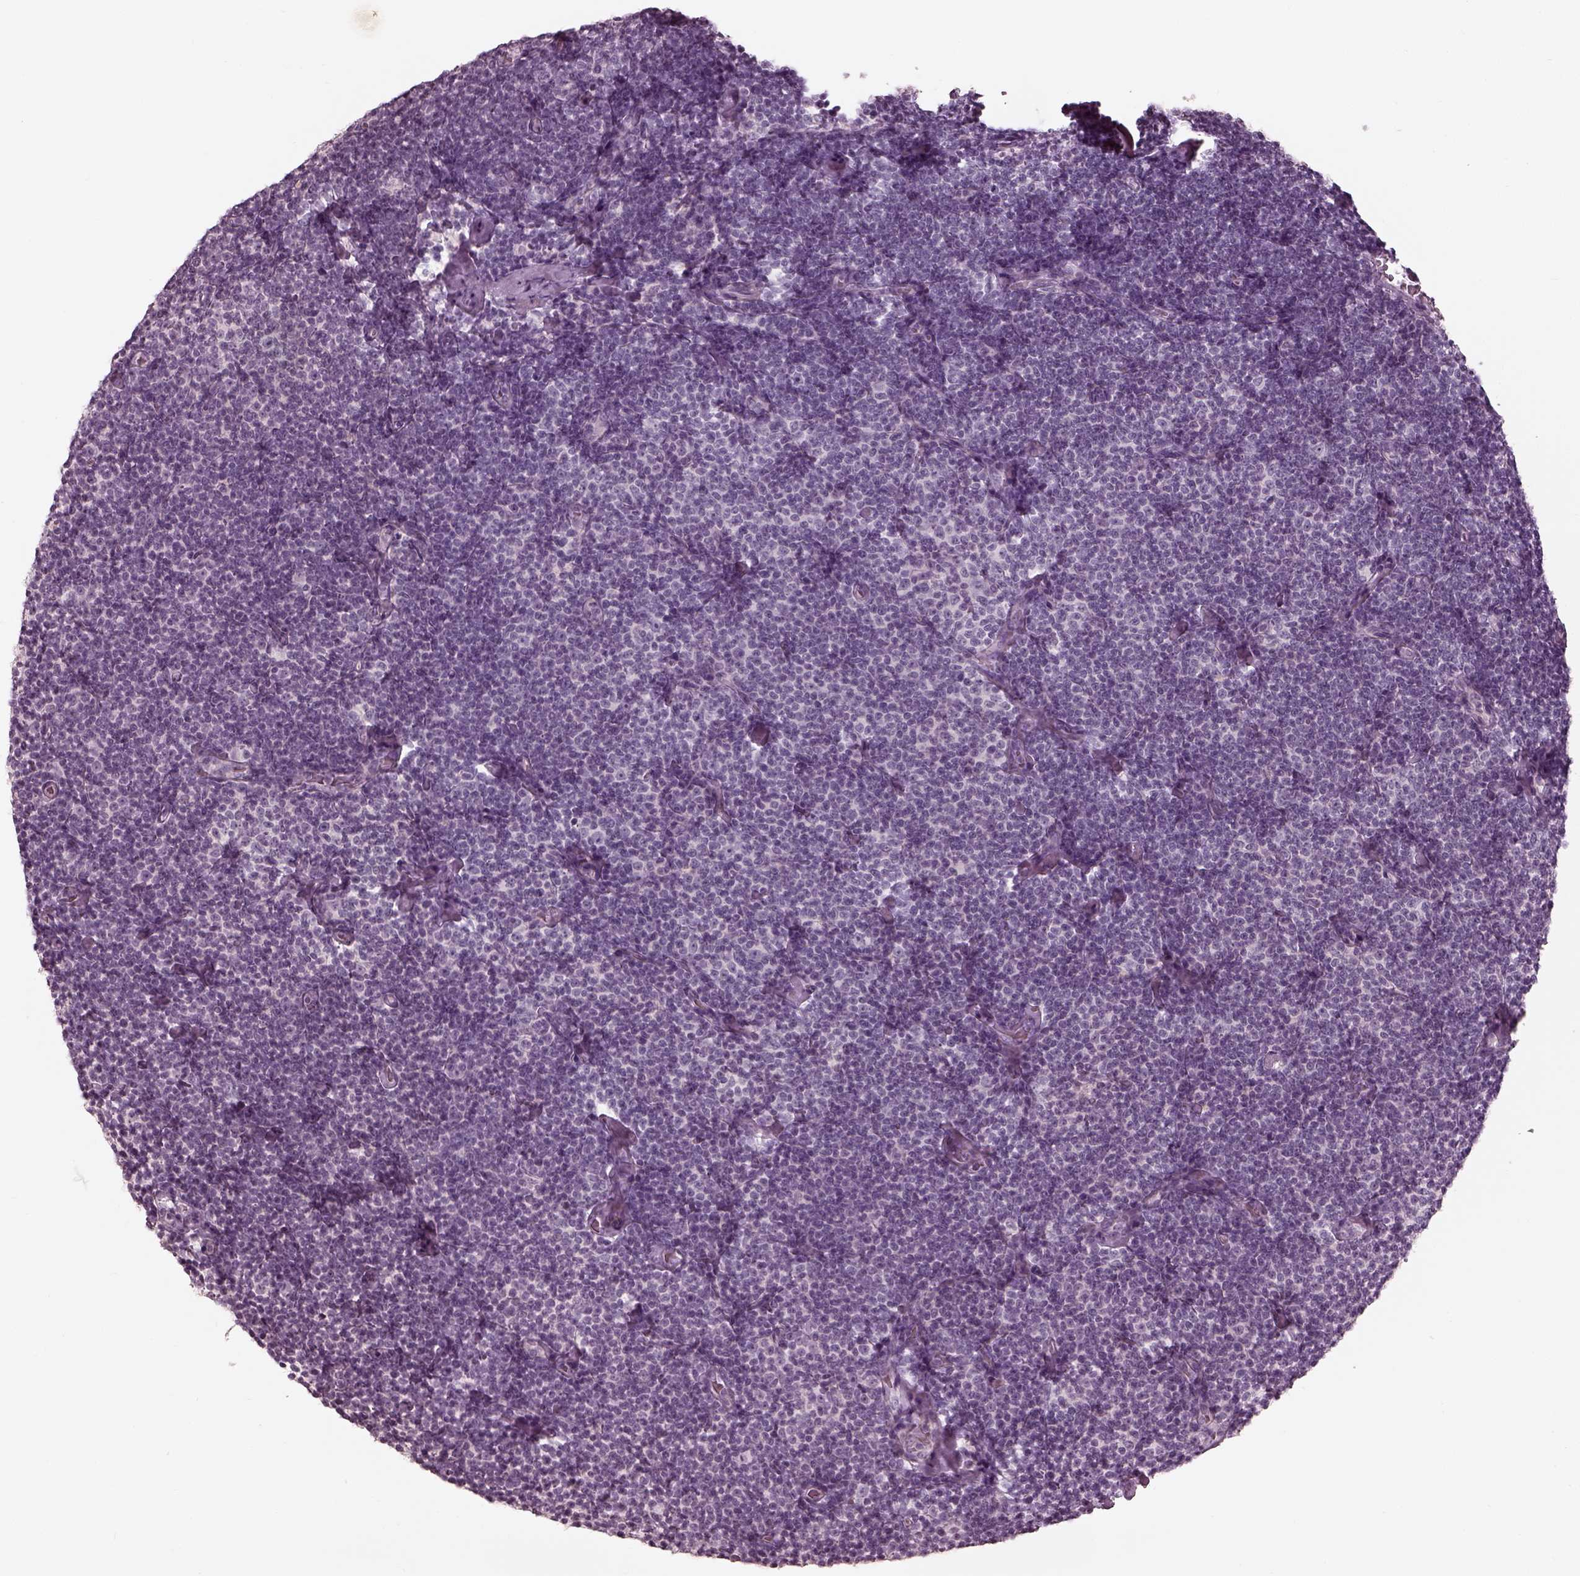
{"staining": {"intensity": "negative", "quantity": "none", "location": "none"}, "tissue": "lymphoma", "cell_type": "Tumor cells", "image_type": "cancer", "snomed": [{"axis": "morphology", "description": "Malignant lymphoma, non-Hodgkin's type, Low grade"}, {"axis": "topography", "description": "Lymph node"}], "caption": "There is no significant expression in tumor cells of malignant lymphoma, non-Hodgkin's type (low-grade).", "gene": "ADRB3", "patient": {"sex": "male", "age": 81}}